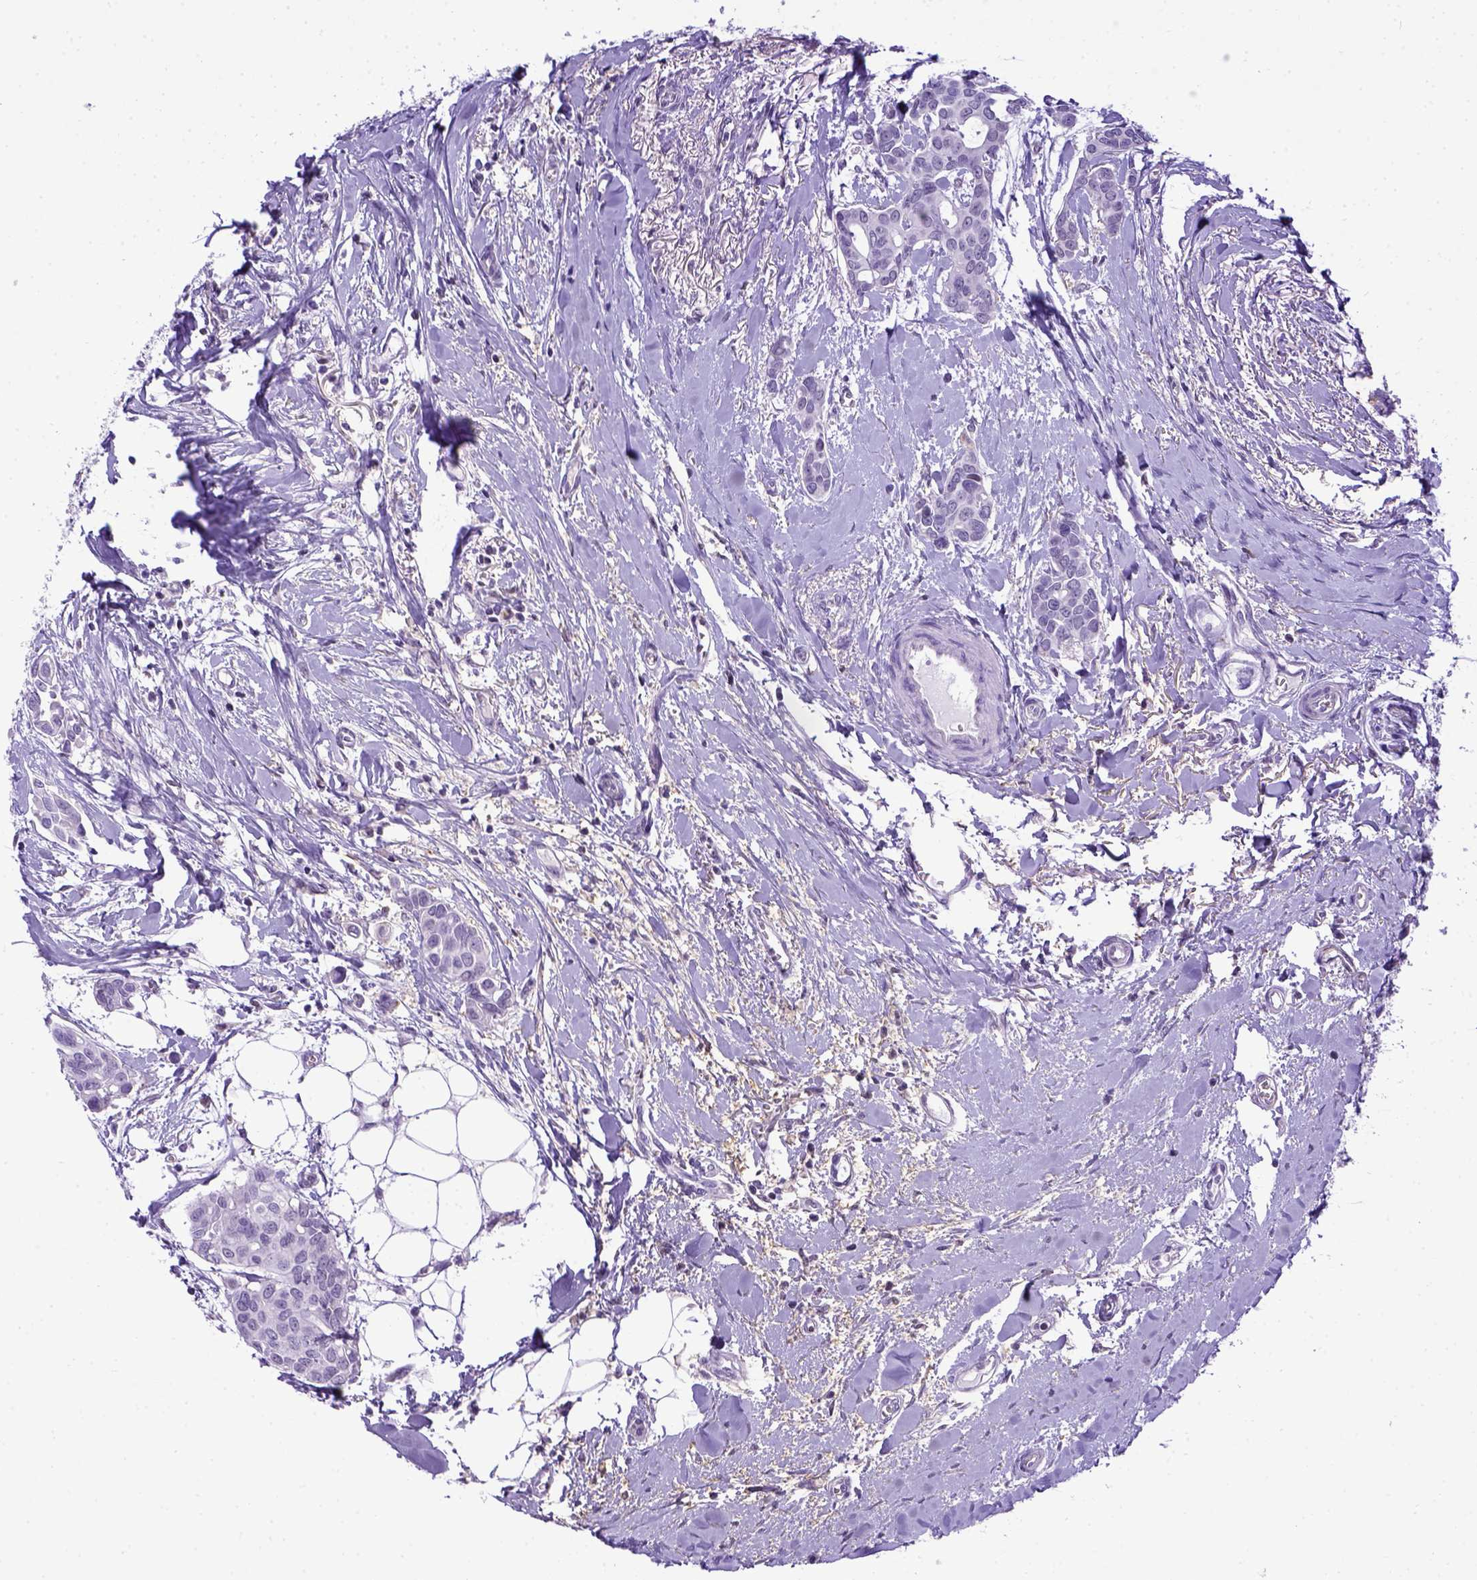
{"staining": {"intensity": "negative", "quantity": "none", "location": "none"}, "tissue": "breast cancer", "cell_type": "Tumor cells", "image_type": "cancer", "snomed": [{"axis": "morphology", "description": "Duct carcinoma"}, {"axis": "topography", "description": "Breast"}], "caption": "High magnification brightfield microscopy of breast cancer stained with DAB (brown) and counterstained with hematoxylin (blue): tumor cells show no significant positivity.", "gene": "ADAM12", "patient": {"sex": "female", "age": 54}}